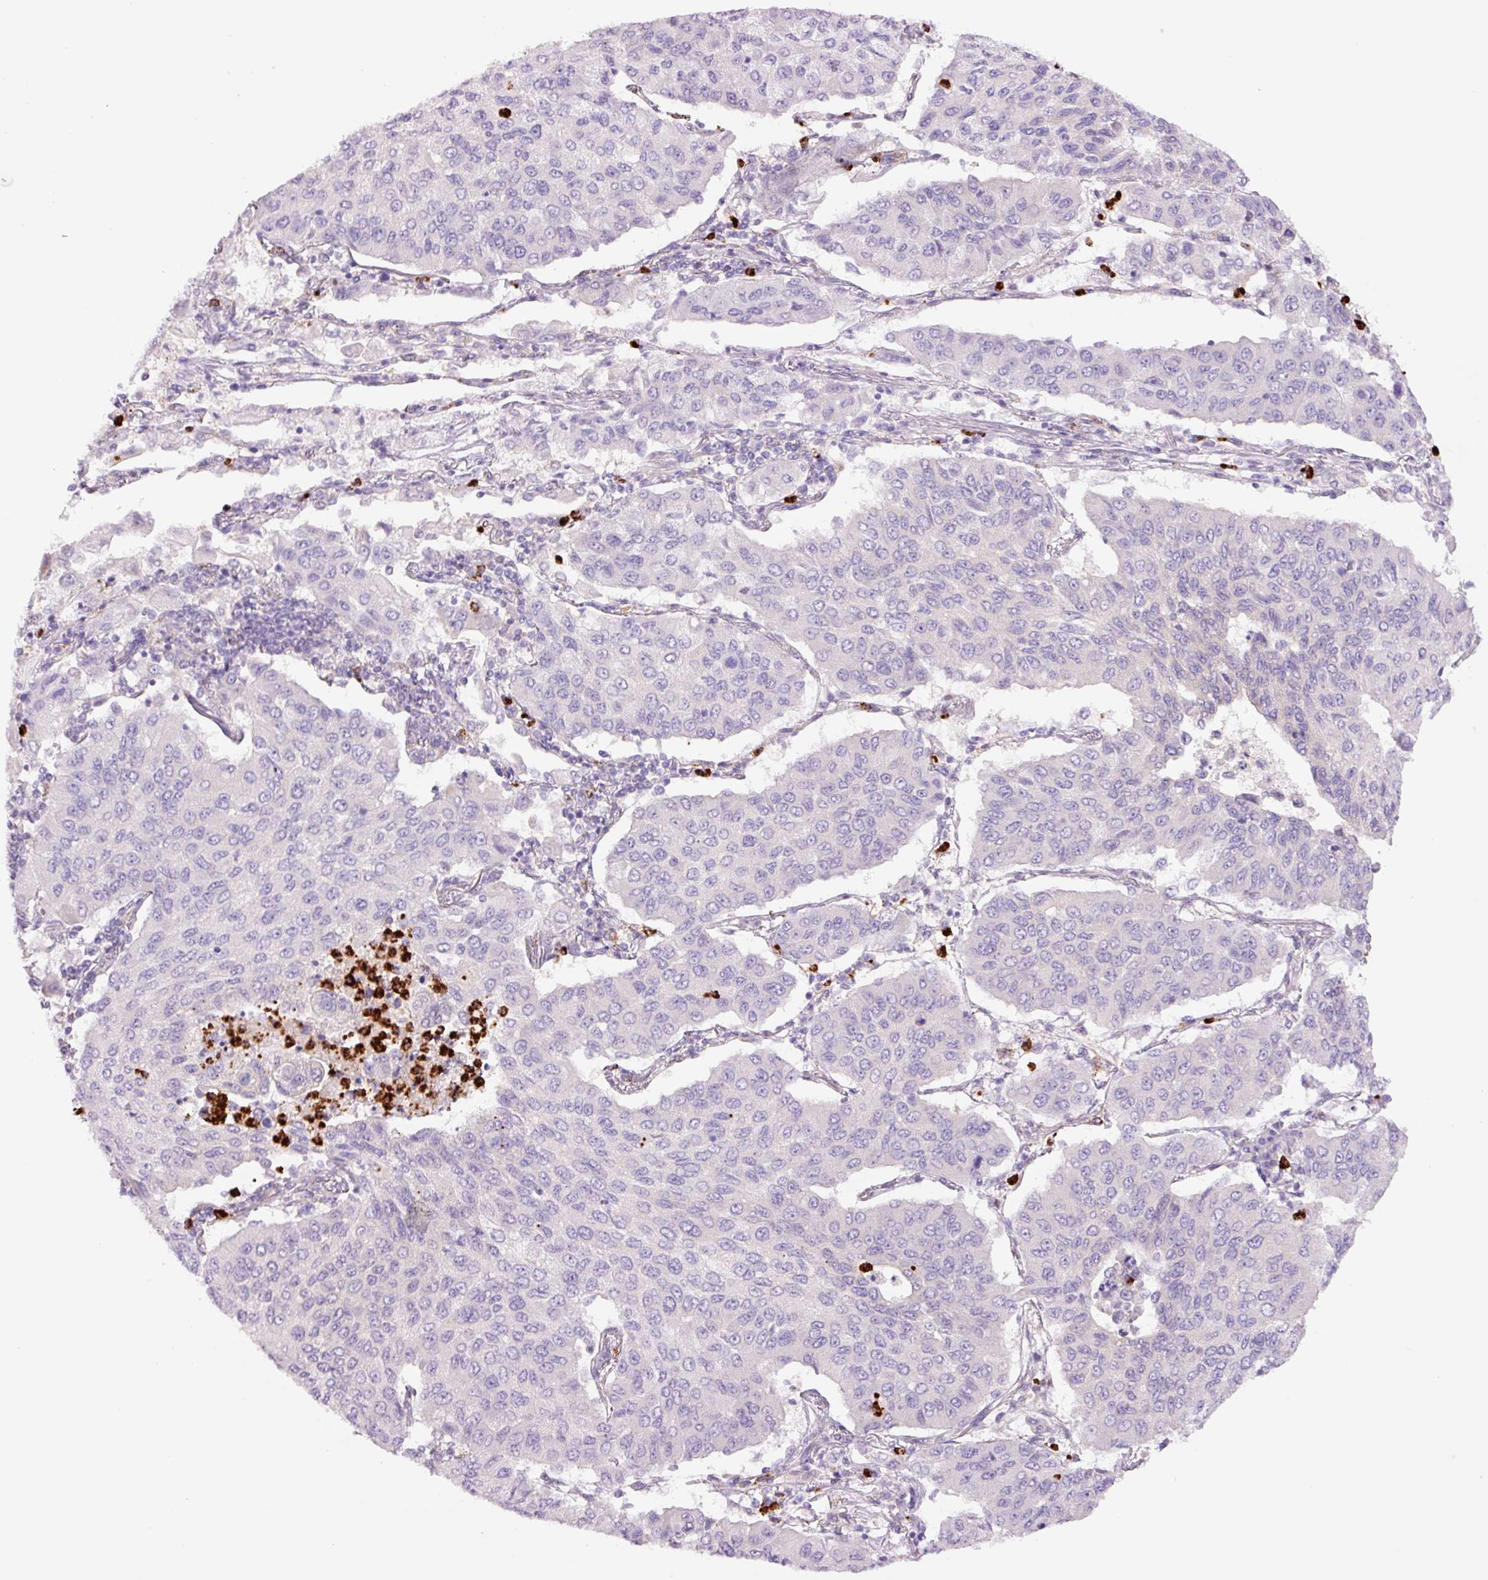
{"staining": {"intensity": "negative", "quantity": "none", "location": "none"}, "tissue": "lung cancer", "cell_type": "Tumor cells", "image_type": "cancer", "snomed": [{"axis": "morphology", "description": "Squamous cell carcinoma, NOS"}, {"axis": "topography", "description": "Lung"}], "caption": "Lung cancer (squamous cell carcinoma) stained for a protein using IHC demonstrates no positivity tumor cells.", "gene": "SH2D6", "patient": {"sex": "male", "age": 74}}